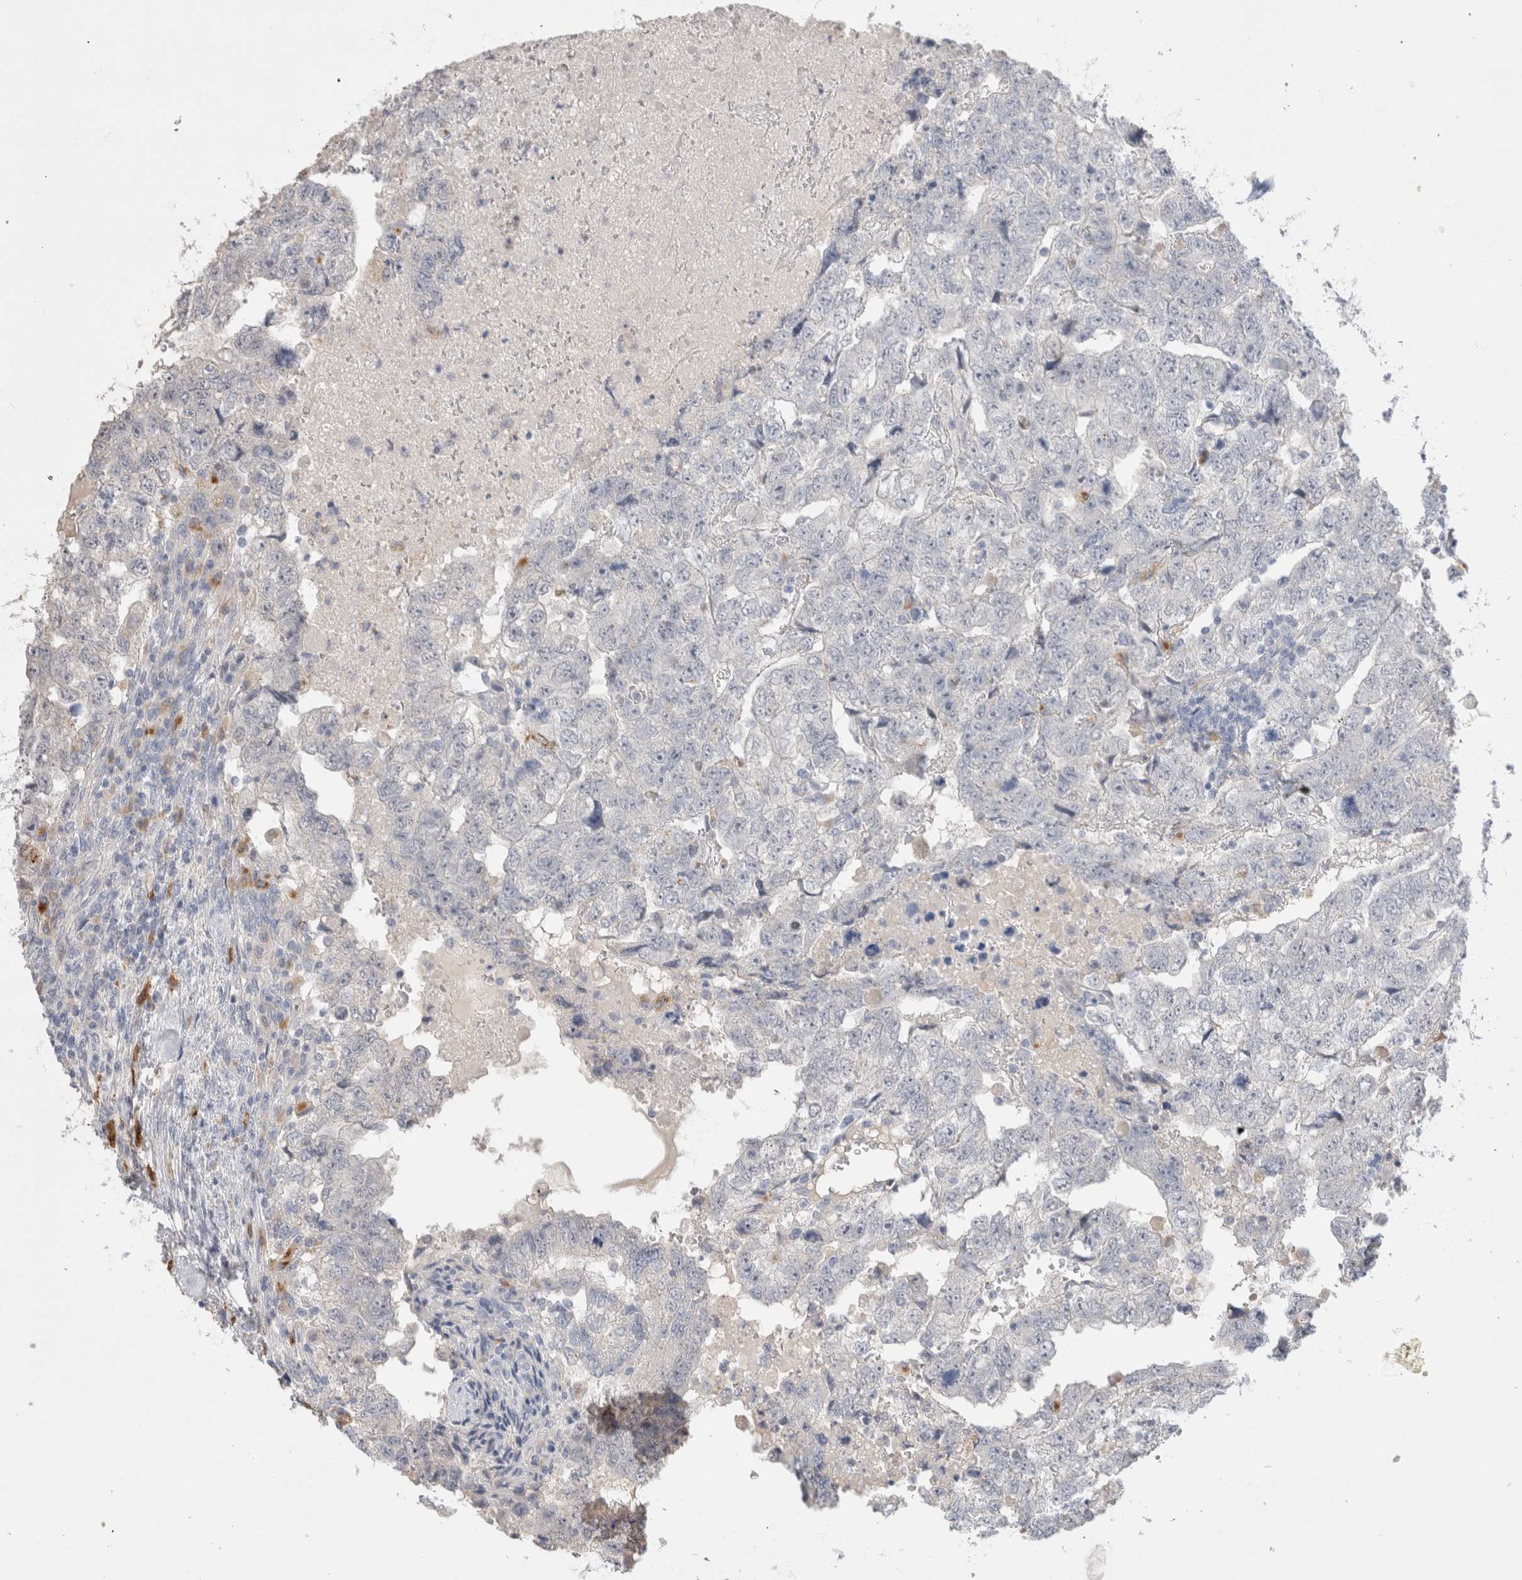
{"staining": {"intensity": "negative", "quantity": "none", "location": "none"}, "tissue": "testis cancer", "cell_type": "Tumor cells", "image_type": "cancer", "snomed": [{"axis": "morphology", "description": "Carcinoma, Embryonal, NOS"}, {"axis": "topography", "description": "Testis"}], "caption": "Tumor cells are negative for protein expression in human testis cancer.", "gene": "HPGDS", "patient": {"sex": "male", "age": 36}}